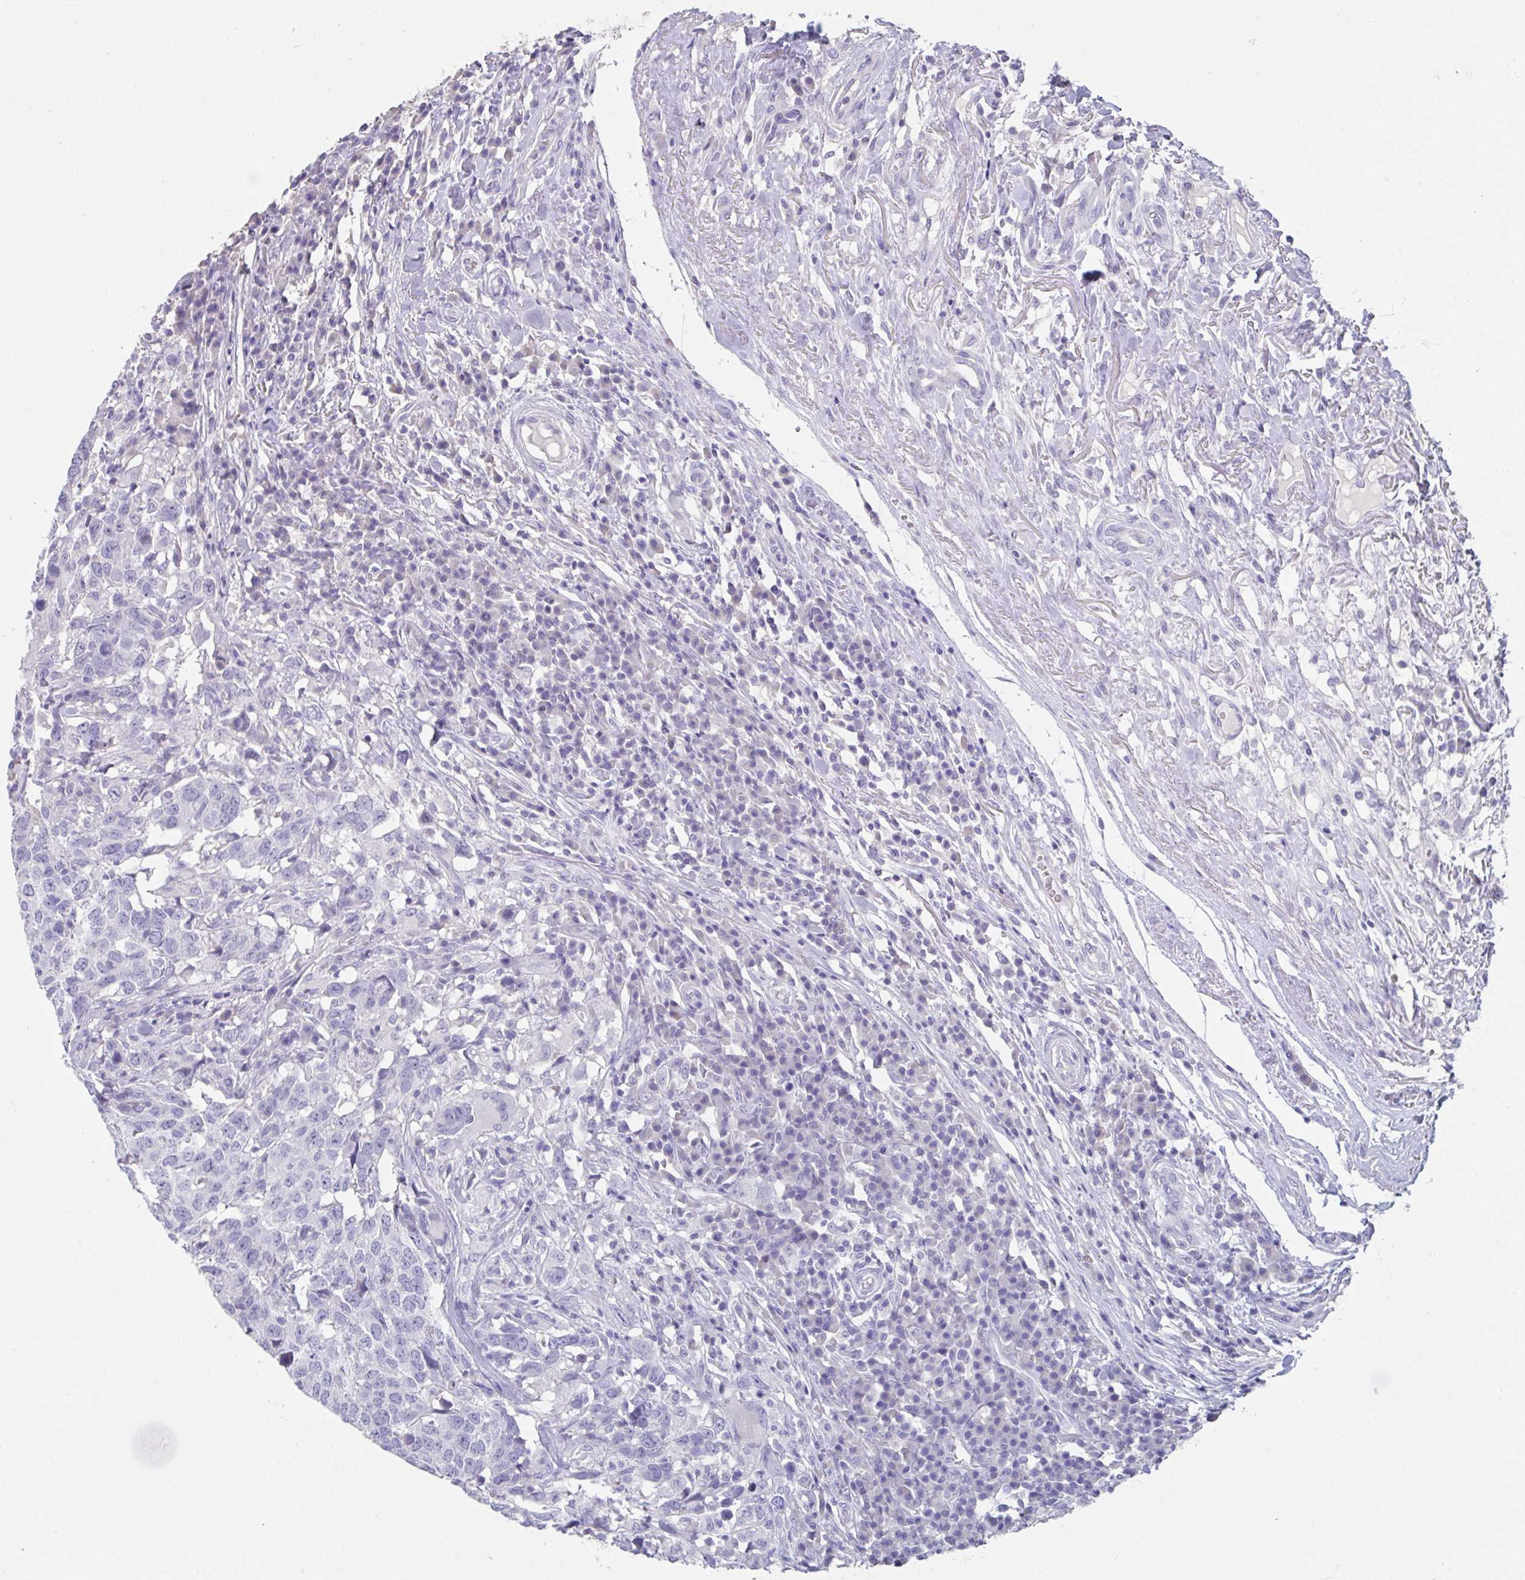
{"staining": {"intensity": "negative", "quantity": "none", "location": "none"}, "tissue": "head and neck cancer", "cell_type": "Tumor cells", "image_type": "cancer", "snomed": [{"axis": "morphology", "description": "Normal tissue, NOS"}, {"axis": "morphology", "description": "Squamous cell carcinoma, NOS"}, {"axis": "topography", "description": "Skeletal muscle"}, {"axis": "topography", "description": "Vascular tissue"}, {"axis": "topography", "description": "Peripheral nerve tissue"}, {"axis": "topography", "description": "Head-Neck"}], "caption": "Immunohistochemical staining of human head and neck squamous cell carcinoma exhibits no significant positivity in tumor cells.", "gene": "SLC44A4", "patient": {"sex": "male", "age": 66}}